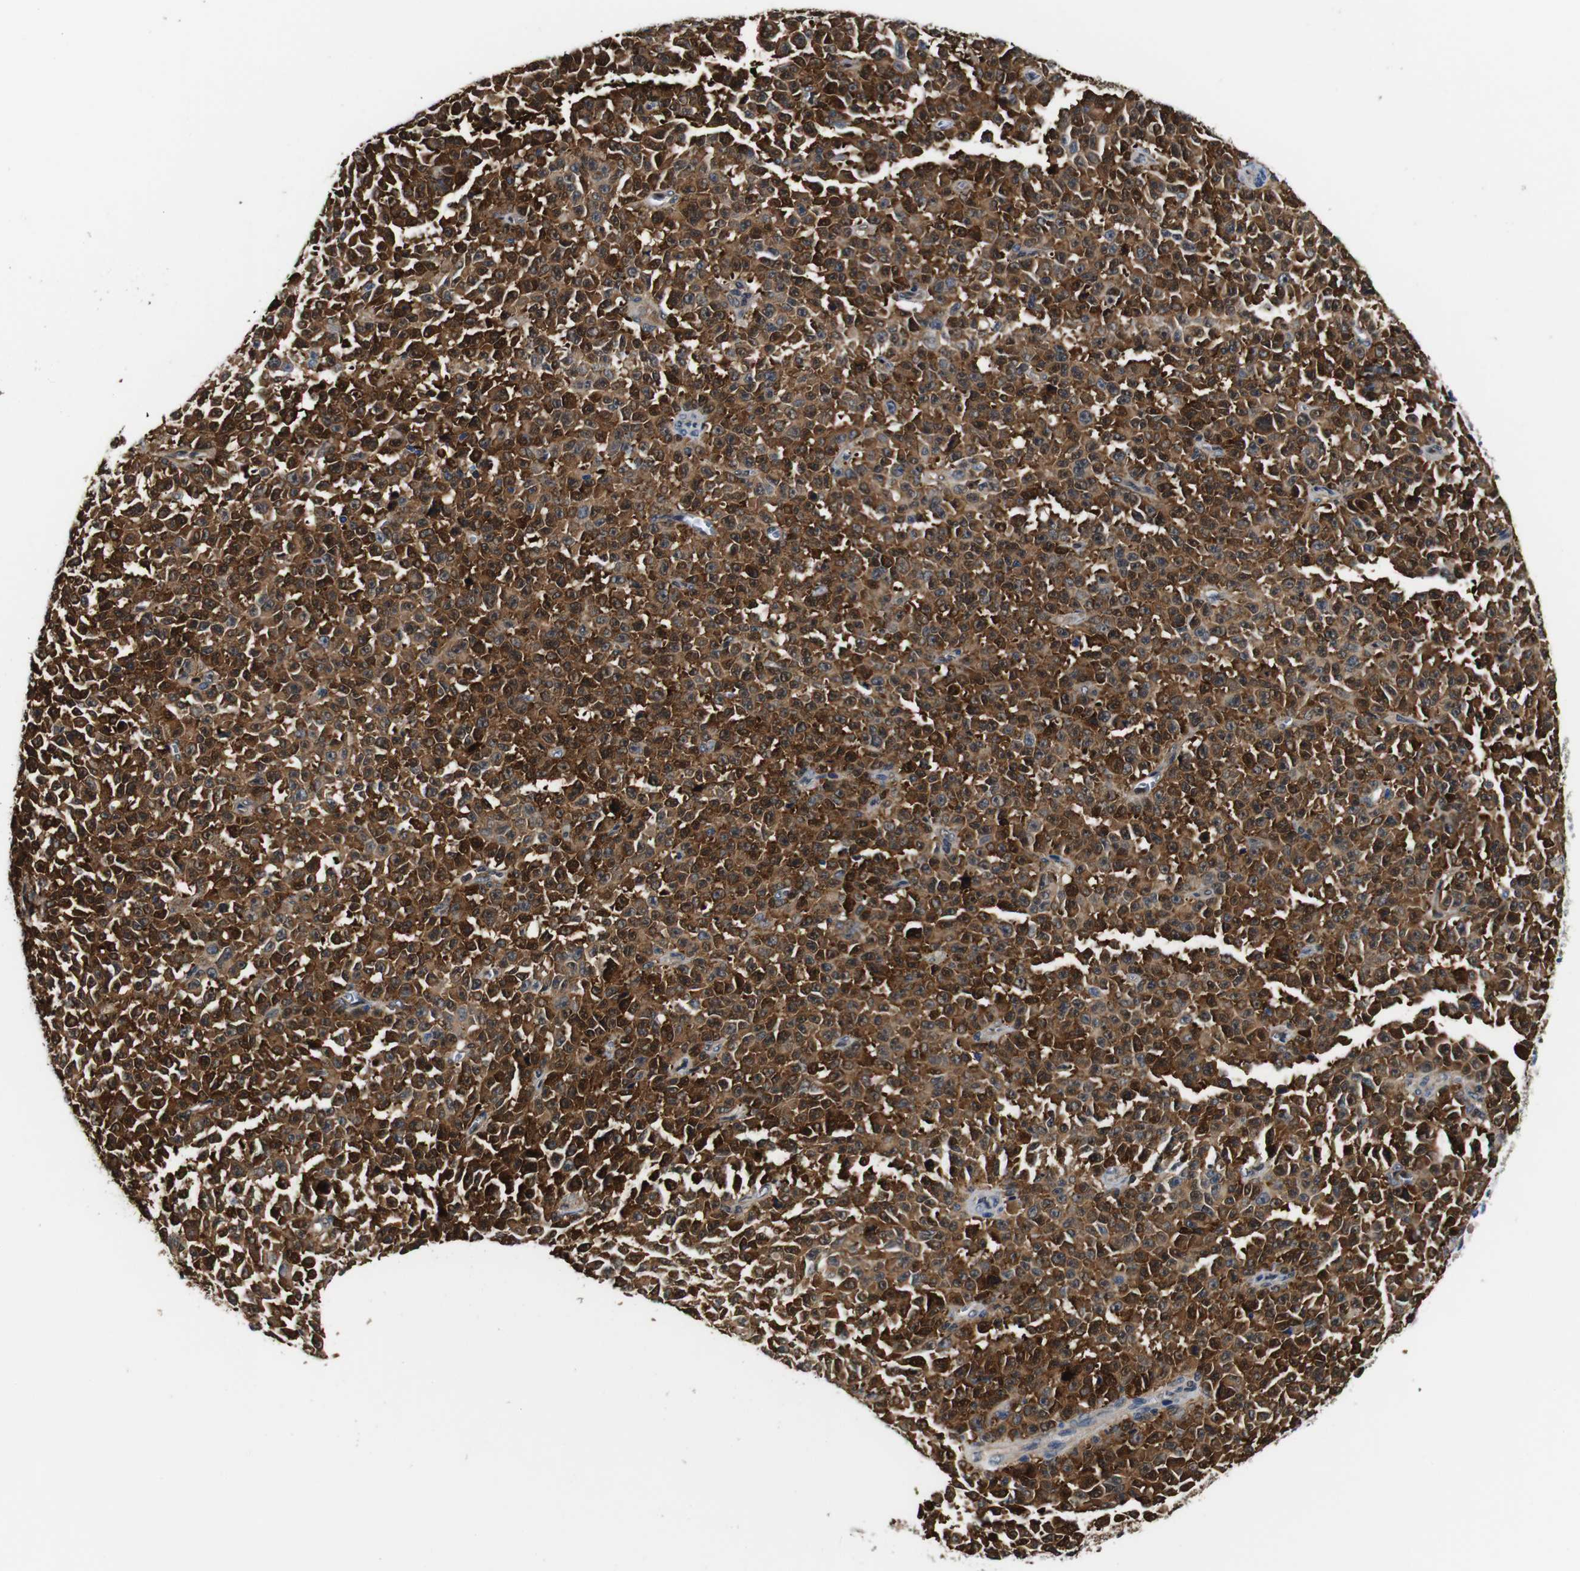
{"staining": {"intensity": "strong", "quantity": ">75%", "location": "cytoplasmic/membranous,nuclear"}, "tissue": "melanoma", "cell_type": "Tumor cells", "image_type": "cancer", "snomed": [{"axis": "morphology", "description": "Malignant melanoma, NOS"}, {"axis": "topography", "description": "Skin"}], "caption": "A brown stain highlights strong cytoplasmic/membranous and nuclear staining of a protein in human malignant melanoma tumor cells.", "gene": "ANXA1", "patient": {"sex": "female", "age": 82}}